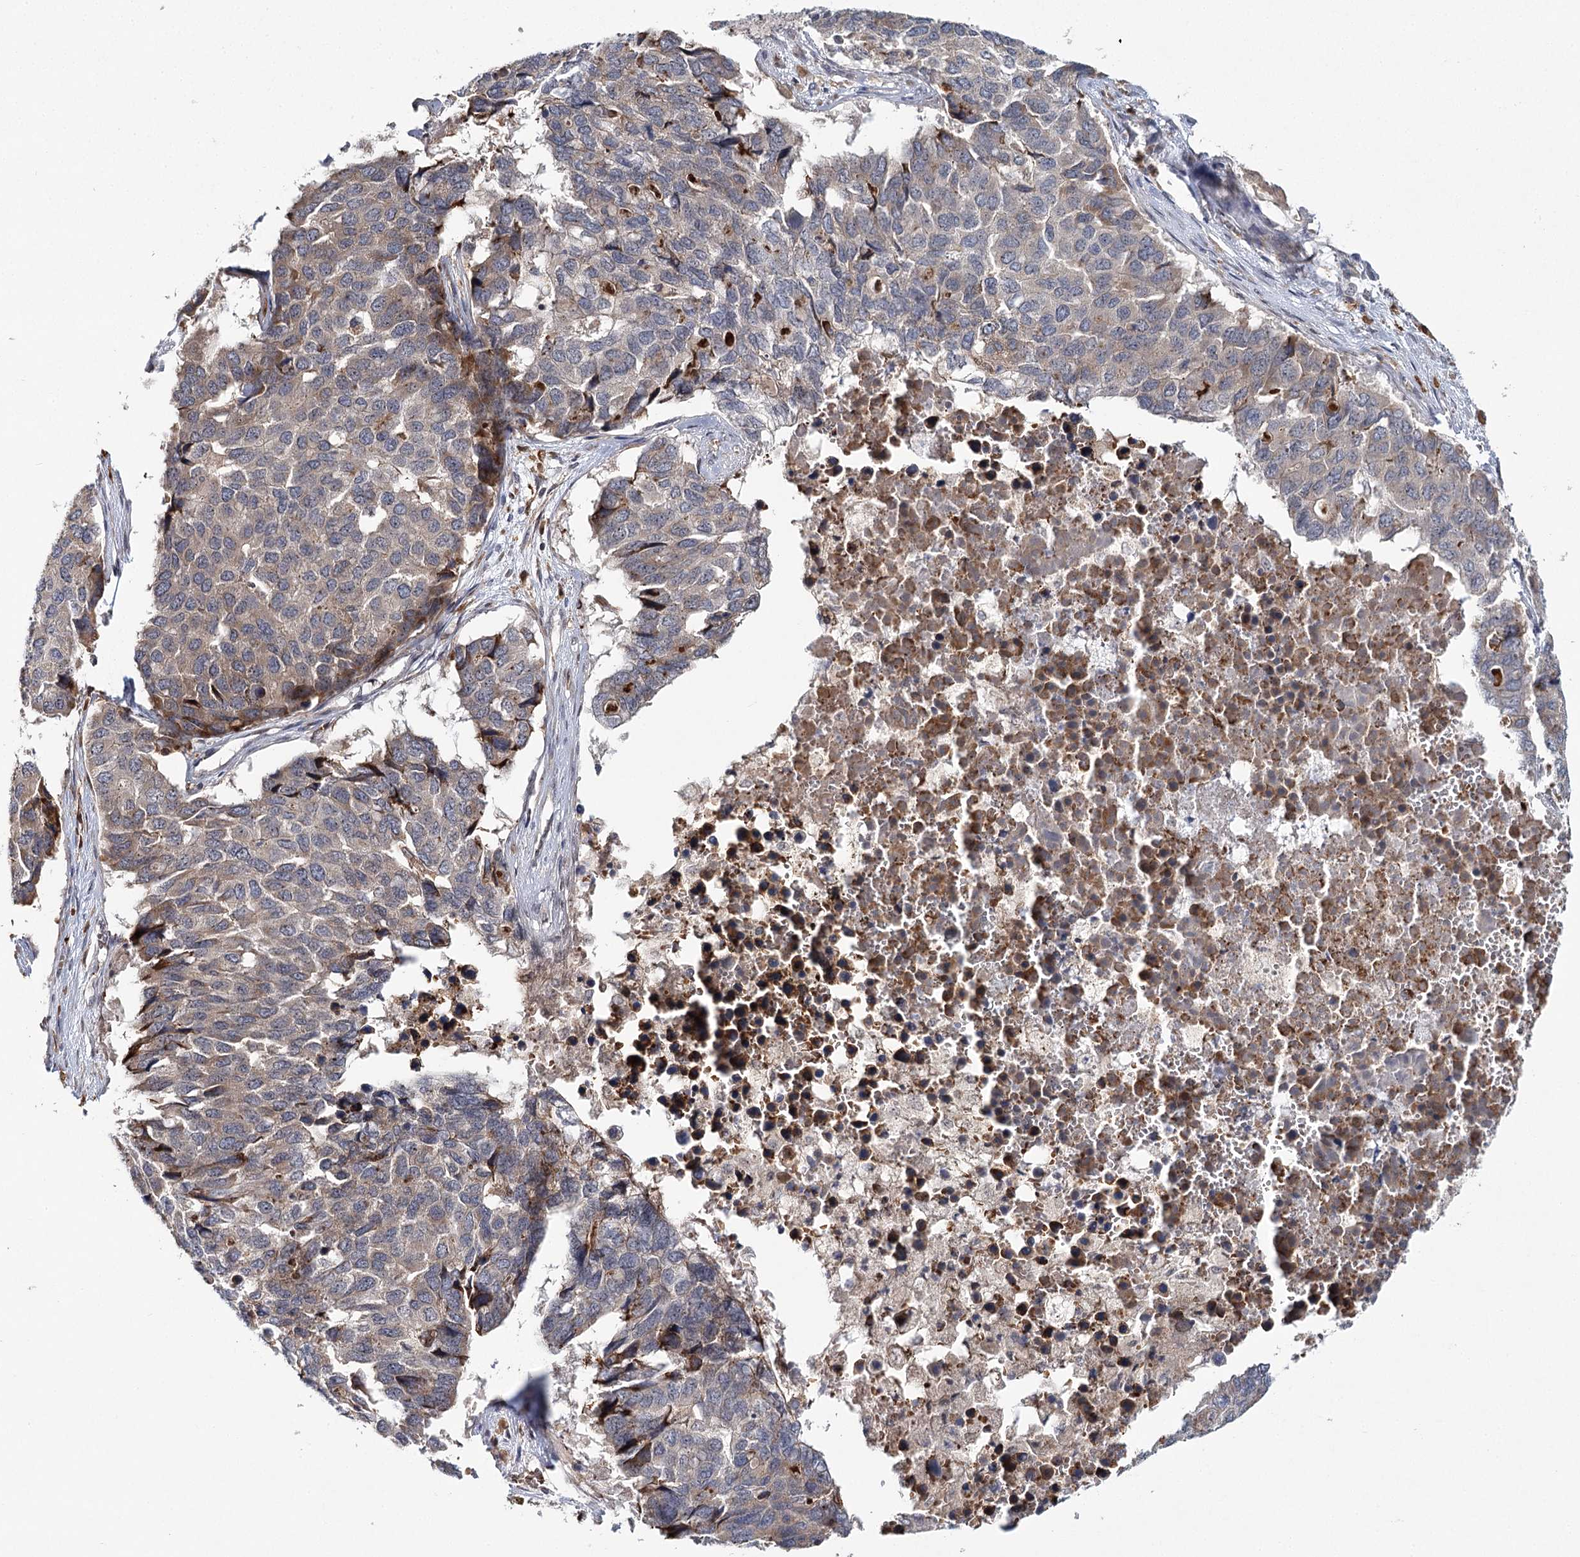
{"staining": {"intensity": "moderate", "quantity": "<25%", "location": "cytoplasmic/membranous"}, "tissue": "pancreatic cancer", "cell_type": "Tumor cells", "image_type": "cancer", "snomed": [{"axis": "morphology", "description": "Adenocarcinoma, NOS"}, {"axis": "topography", "description": "Pancreas"}], "caption": "The image shows a brown stain indicating the presence of a protein in the cytoplasmic/membranous of tumor cells in pancreatic adenocarcinoma.", "gene": "WDR36", "patient": {"sex": "male", "age": 50}}